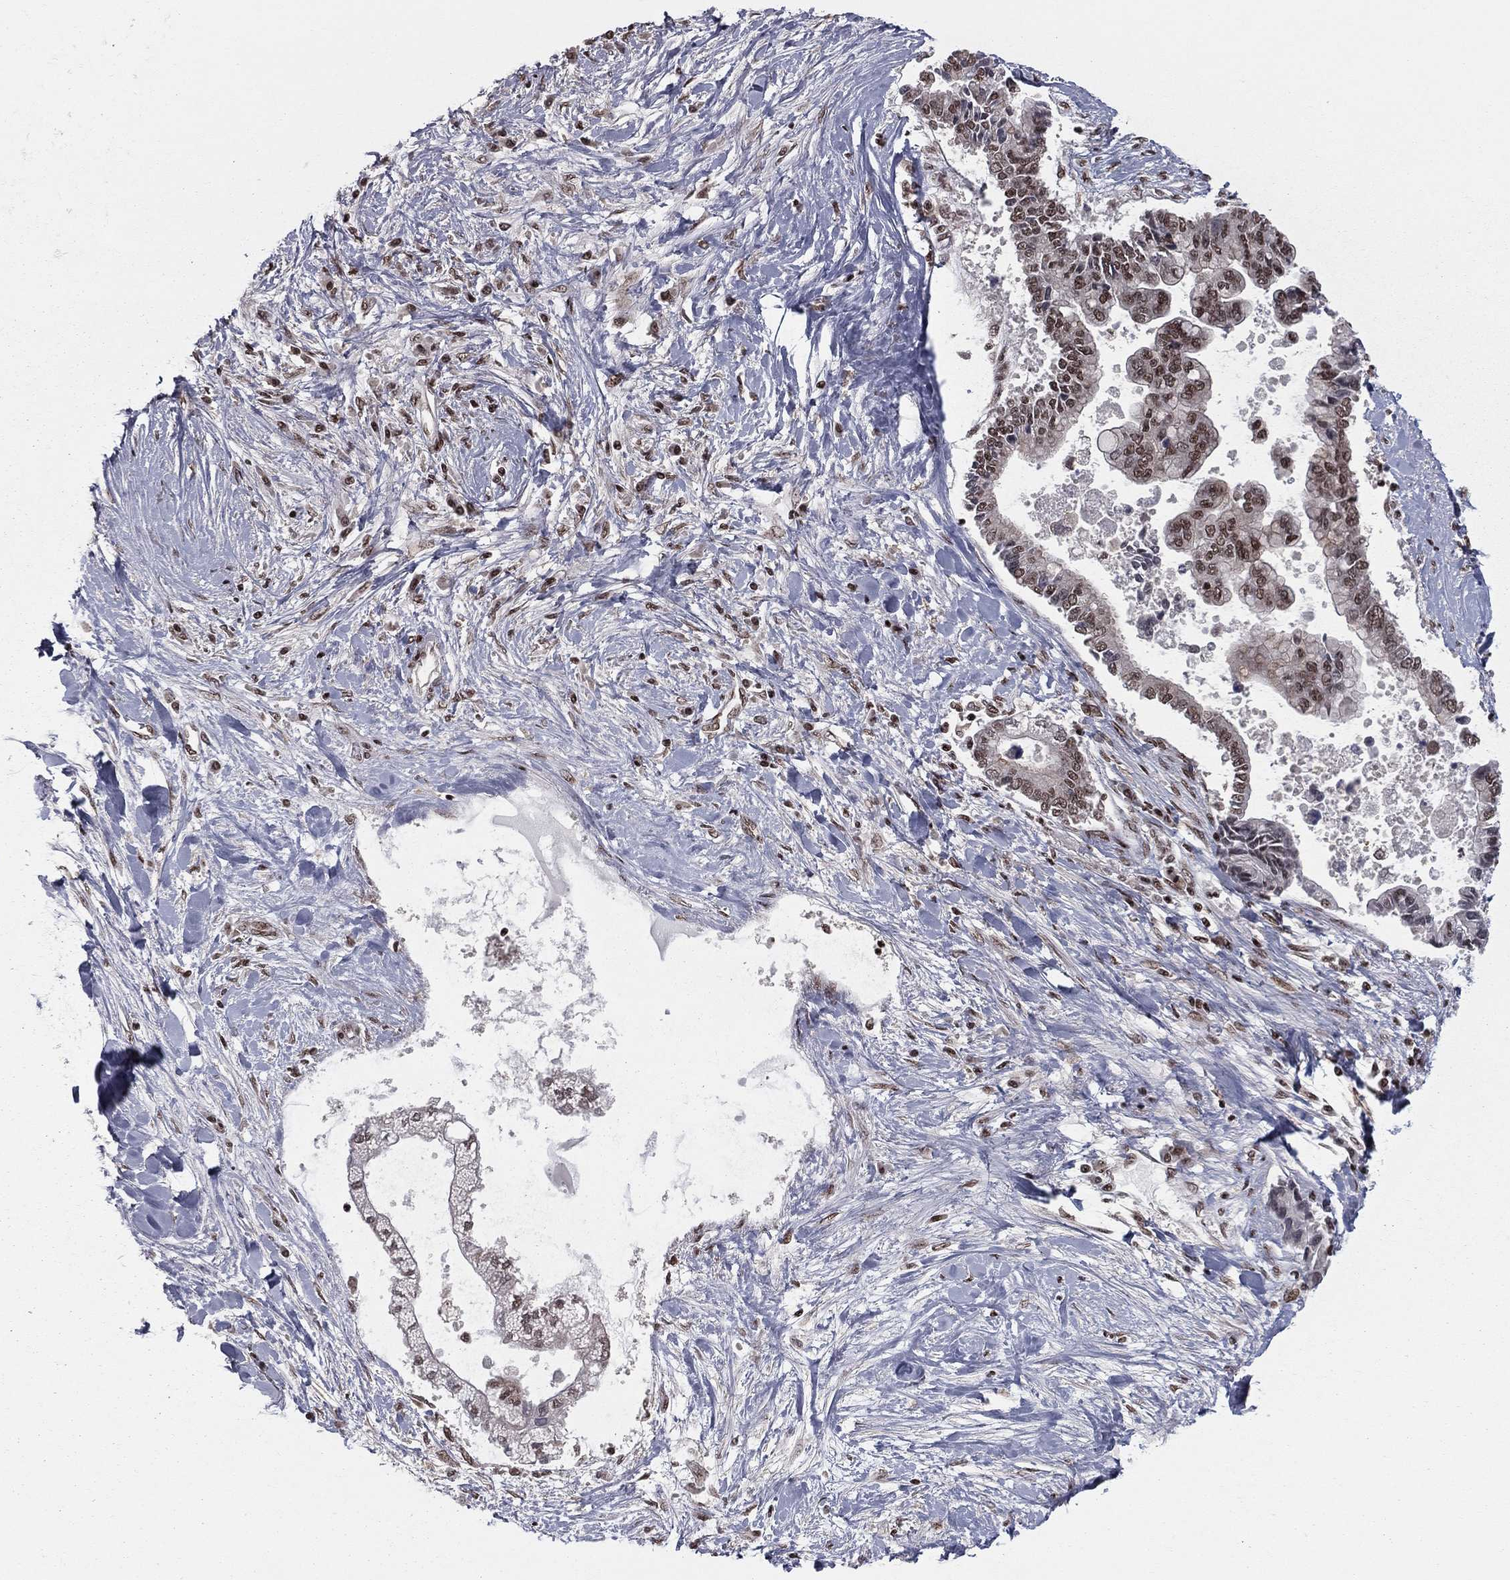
{"staining": {"intensity": "moderate", "quantity": "25%-75%", "location": "nuclear"}, "tissue": "liver cancer", "cell_type": "Tumor cells", "image_type": "cancer", "snomed": [{"axis": "morphology", "description": "Cholangiocarcinoma"}, {"axis": "topography", "description": "Liver"}], "caption": "Tumor cells demonstrate medium levels of moderate nuclear staining in about 25%-75% of cells in human cholangiocarcinoma (liver). The protein is stained brown, and the nuclei are stained in blue (DAB IHC with brightfield microscopy, high magnification).", "gene": "NFYB", "patient": {"sex": "male", "age": 50}}